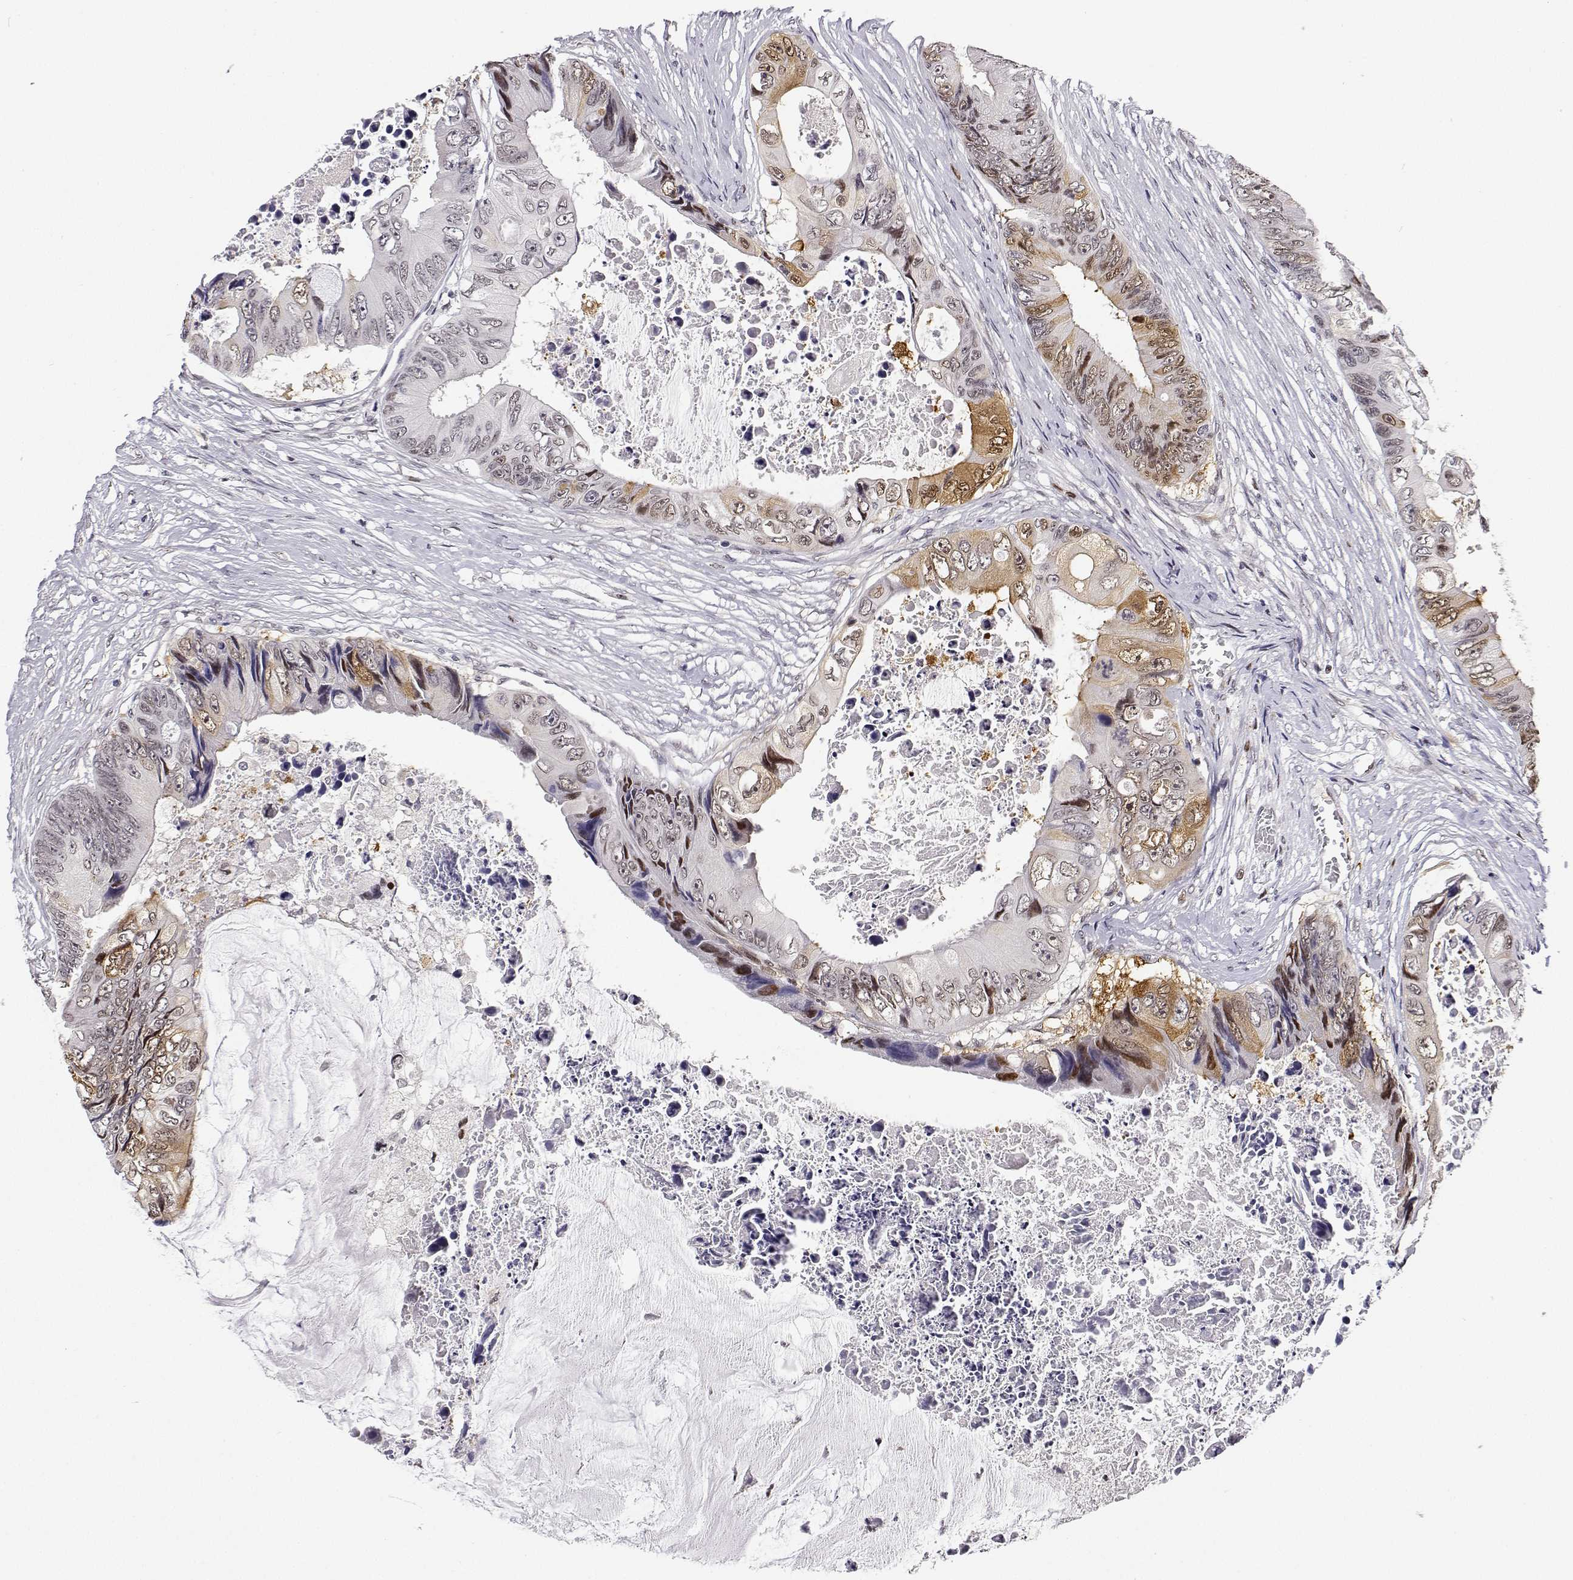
{"staining": {"intensity": "moderate", "quantity": "25%-75%", "location": "cytoplasmic/membranous,nuclear"}, "tissue": "colorectal cancer", "cell_type": "Tumor cells", "image_type": "cancer", "snomed": [{"axis": "morphology", "description": "Adenocarcinoma, NOS"}, {"axis": "topography", "description": "Rectum"}], "caption": "Immunohistochemical staining of colorectal cancer (adenocarcinoma) exhibits medium levels of moderate cytoplasmic/membranous and nuclear protein positivity in about 25%-75% of tumor cells.", "gene": "PHGDH", "patient": {"sex": "male", "age": 63}}